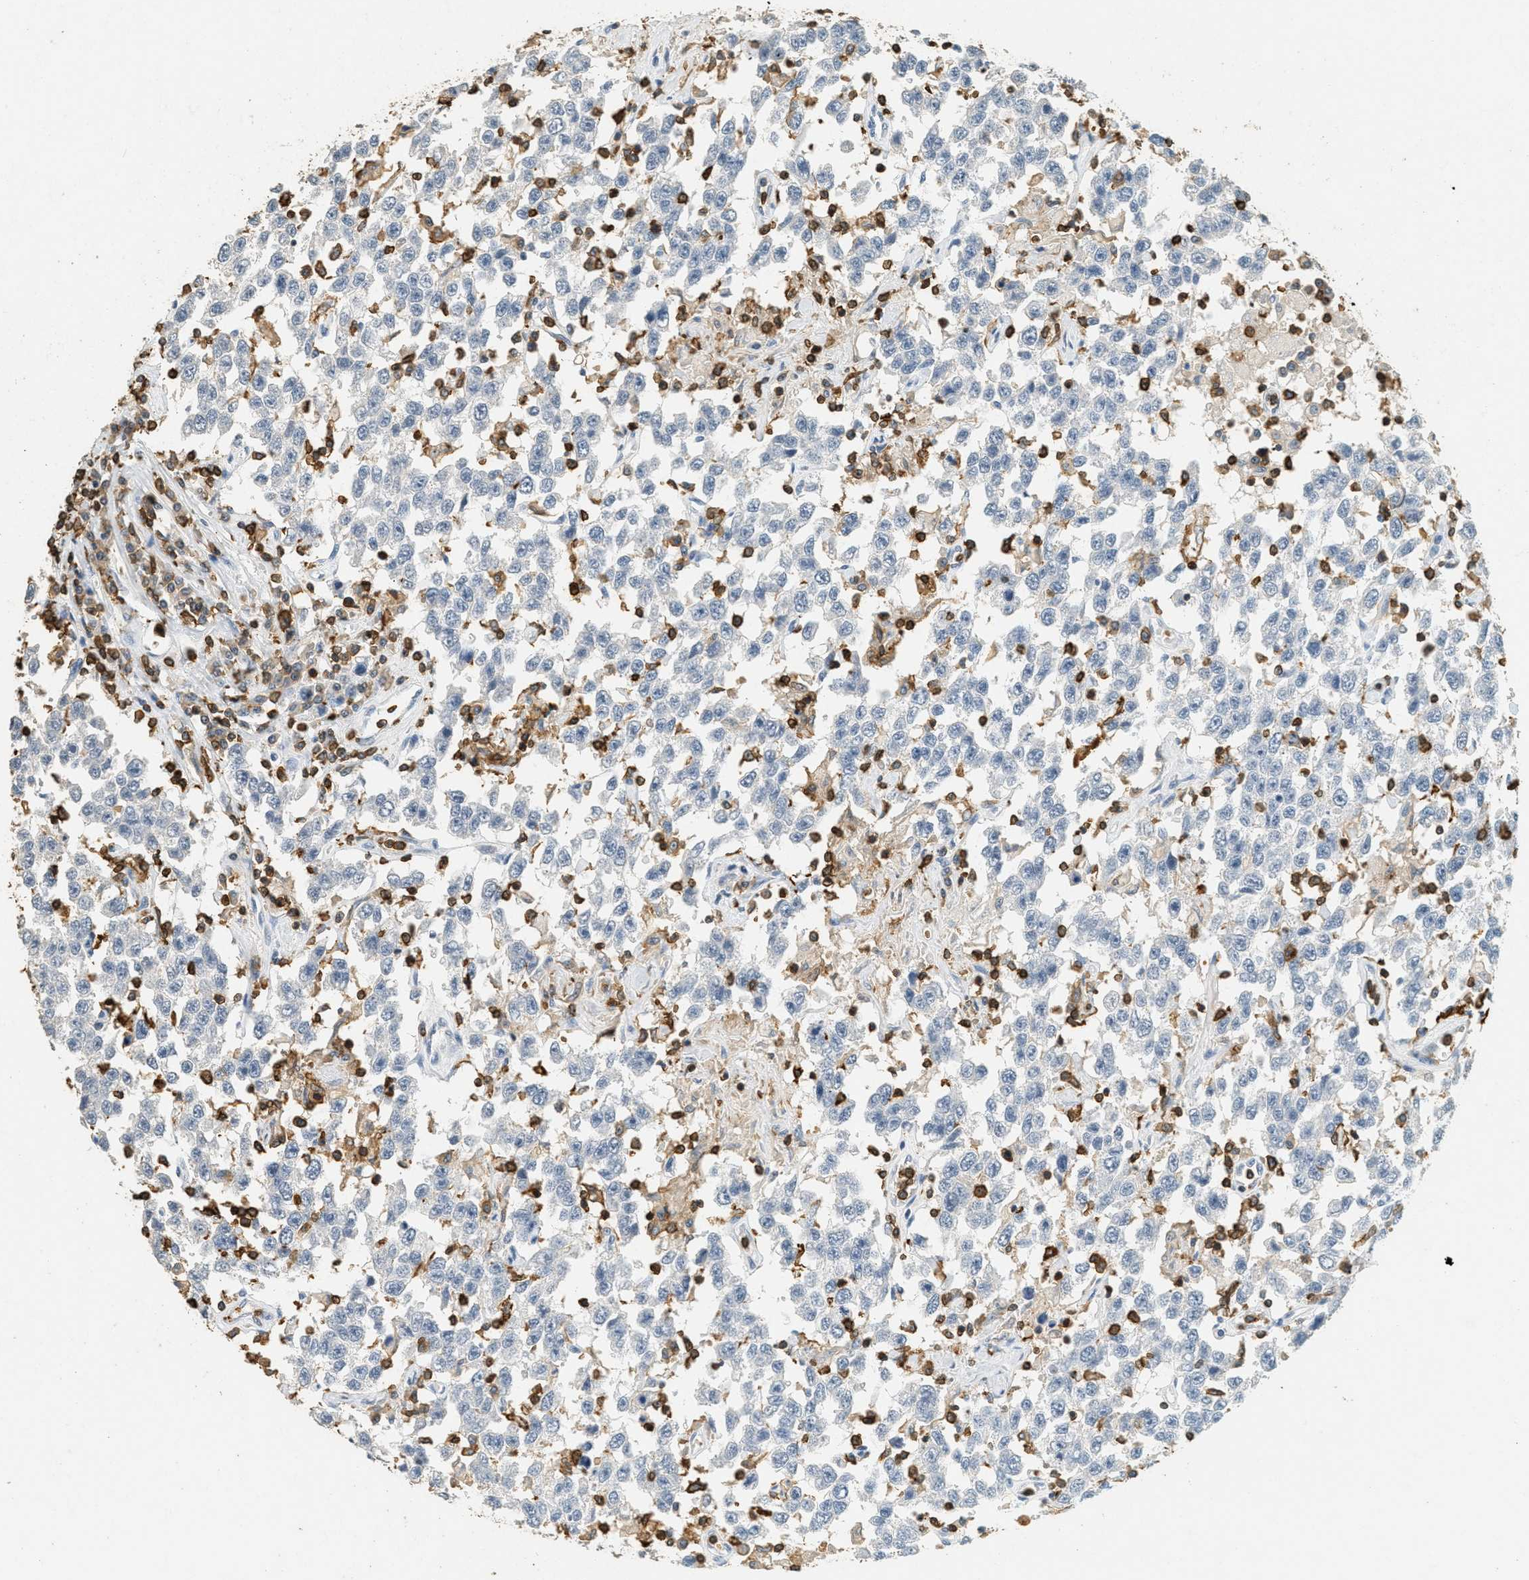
{"staining": {"intensity": "negative", "quantity": "none", "location": "none"}, "tissue": "testis cancer", "cell_type": "Tumor cells", "image_type": "cancer", "snomed": [{"axis": "morphology", "description": "Seminoma, NOS"}, {"axis": "topography", "description": "Testis"}], "caption": "Tumor cells are negative for protein expression in human seminoma (testis).", "gene": "LSP1", "patient": {"sex": "male", "age": 41}}